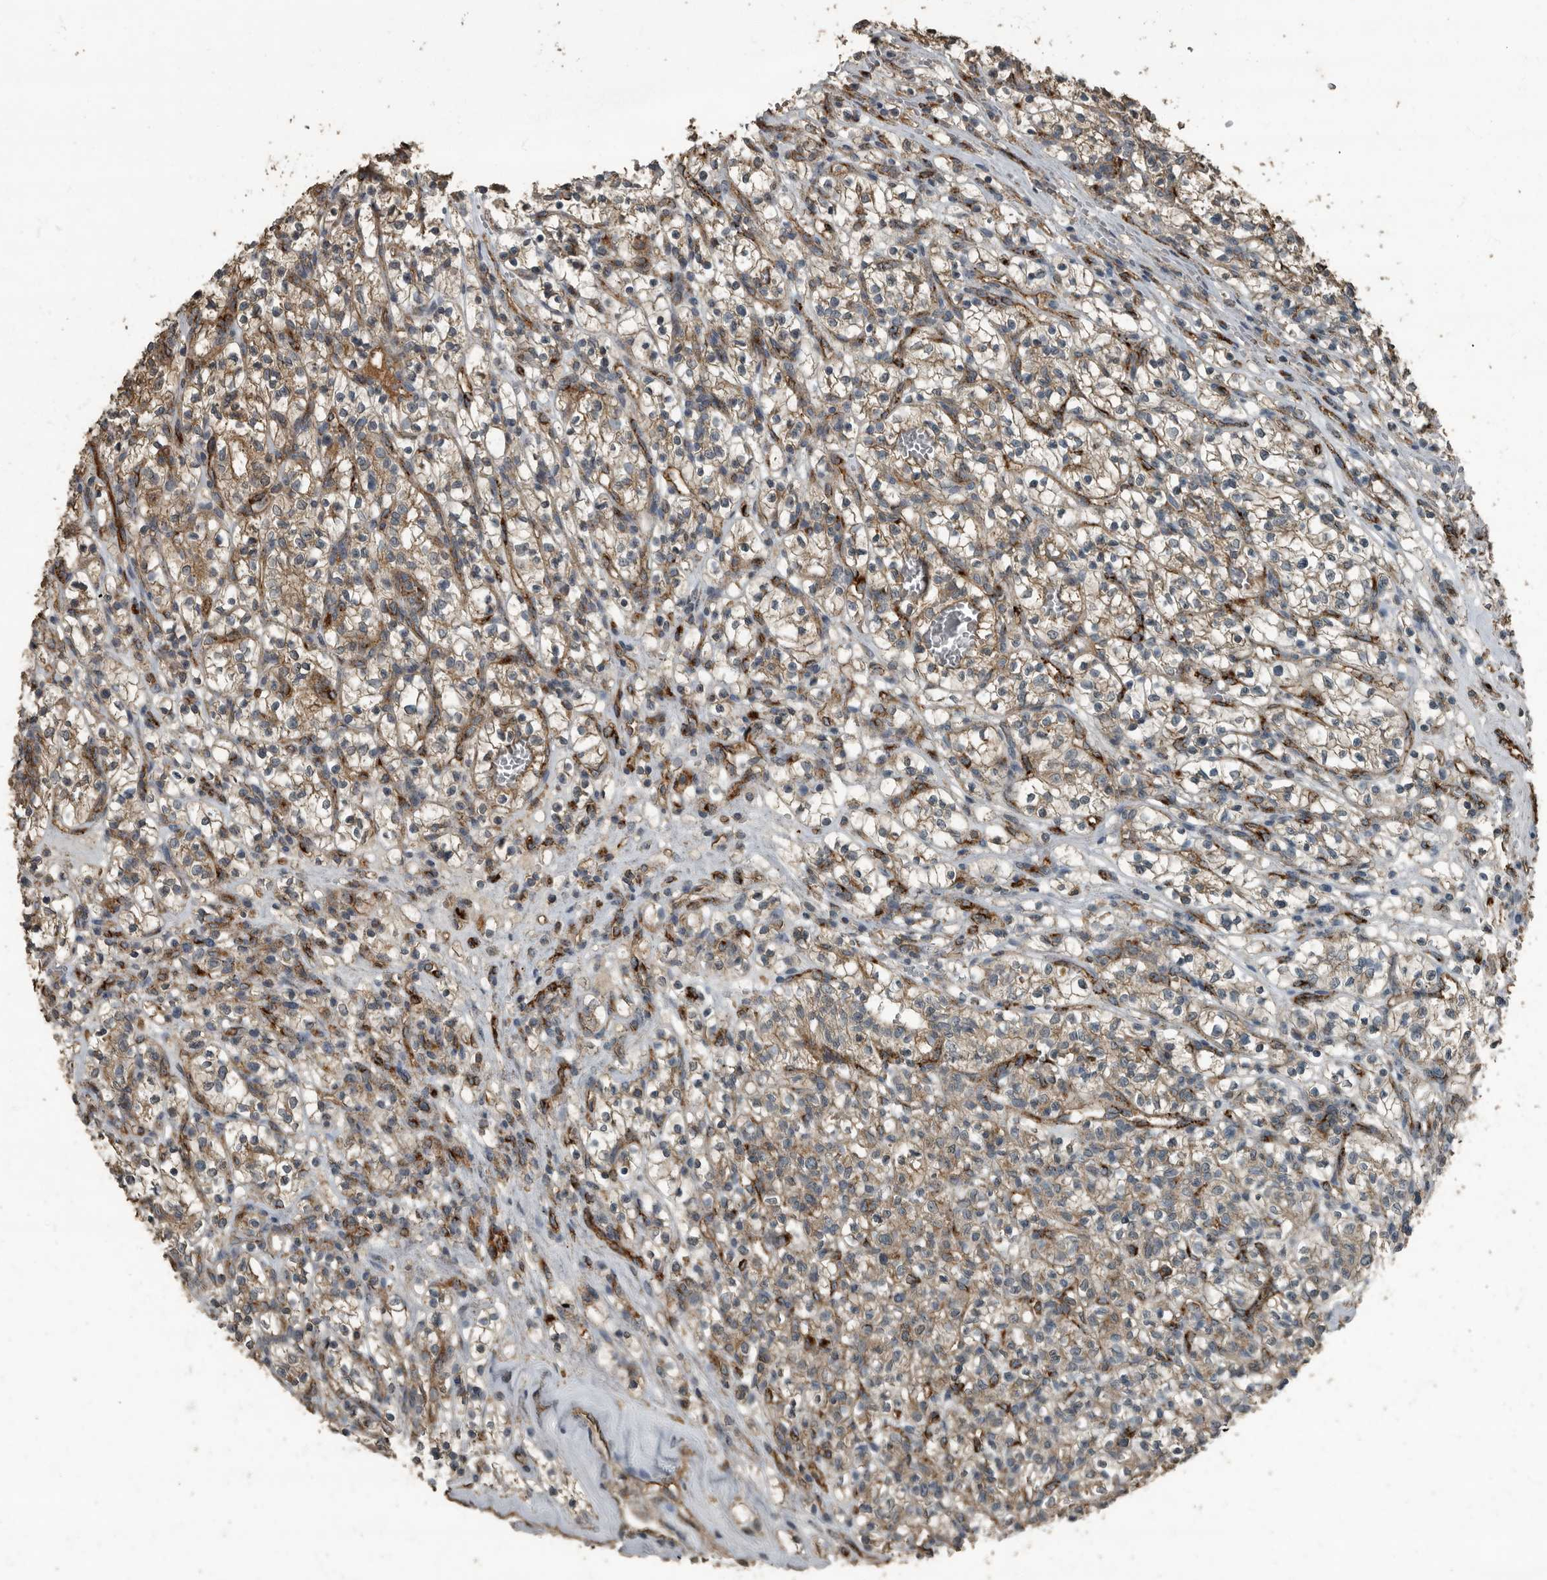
{"staining": {"intensity": "weak", "quantity": "<25%", "location": "cytoplasmic/membranous"}, "tissue": "renal cancer", "cell_type": "Tumor cells", "image_type": "cancer", "snomed": [{"axis": "morphology", "description": "Adenocarcinoma, NOS"}, {"axis": "topography", "description": "Kidney"}], "caption": "Immunohistochemistry (IHC) histopathology image of human adenocarcinoma (renal) stained for a protein (brown), which exhibits no expression in tumor cells. The staining was performed using DAB (3,3'-diaminobenzidine) to visualize the protein expression in brown, while the nuclei were stained in blue with hematoxylin (Magnification: 20x).", "gene": "IL15RA", "patient": {"sex": "female", "age": 57}}